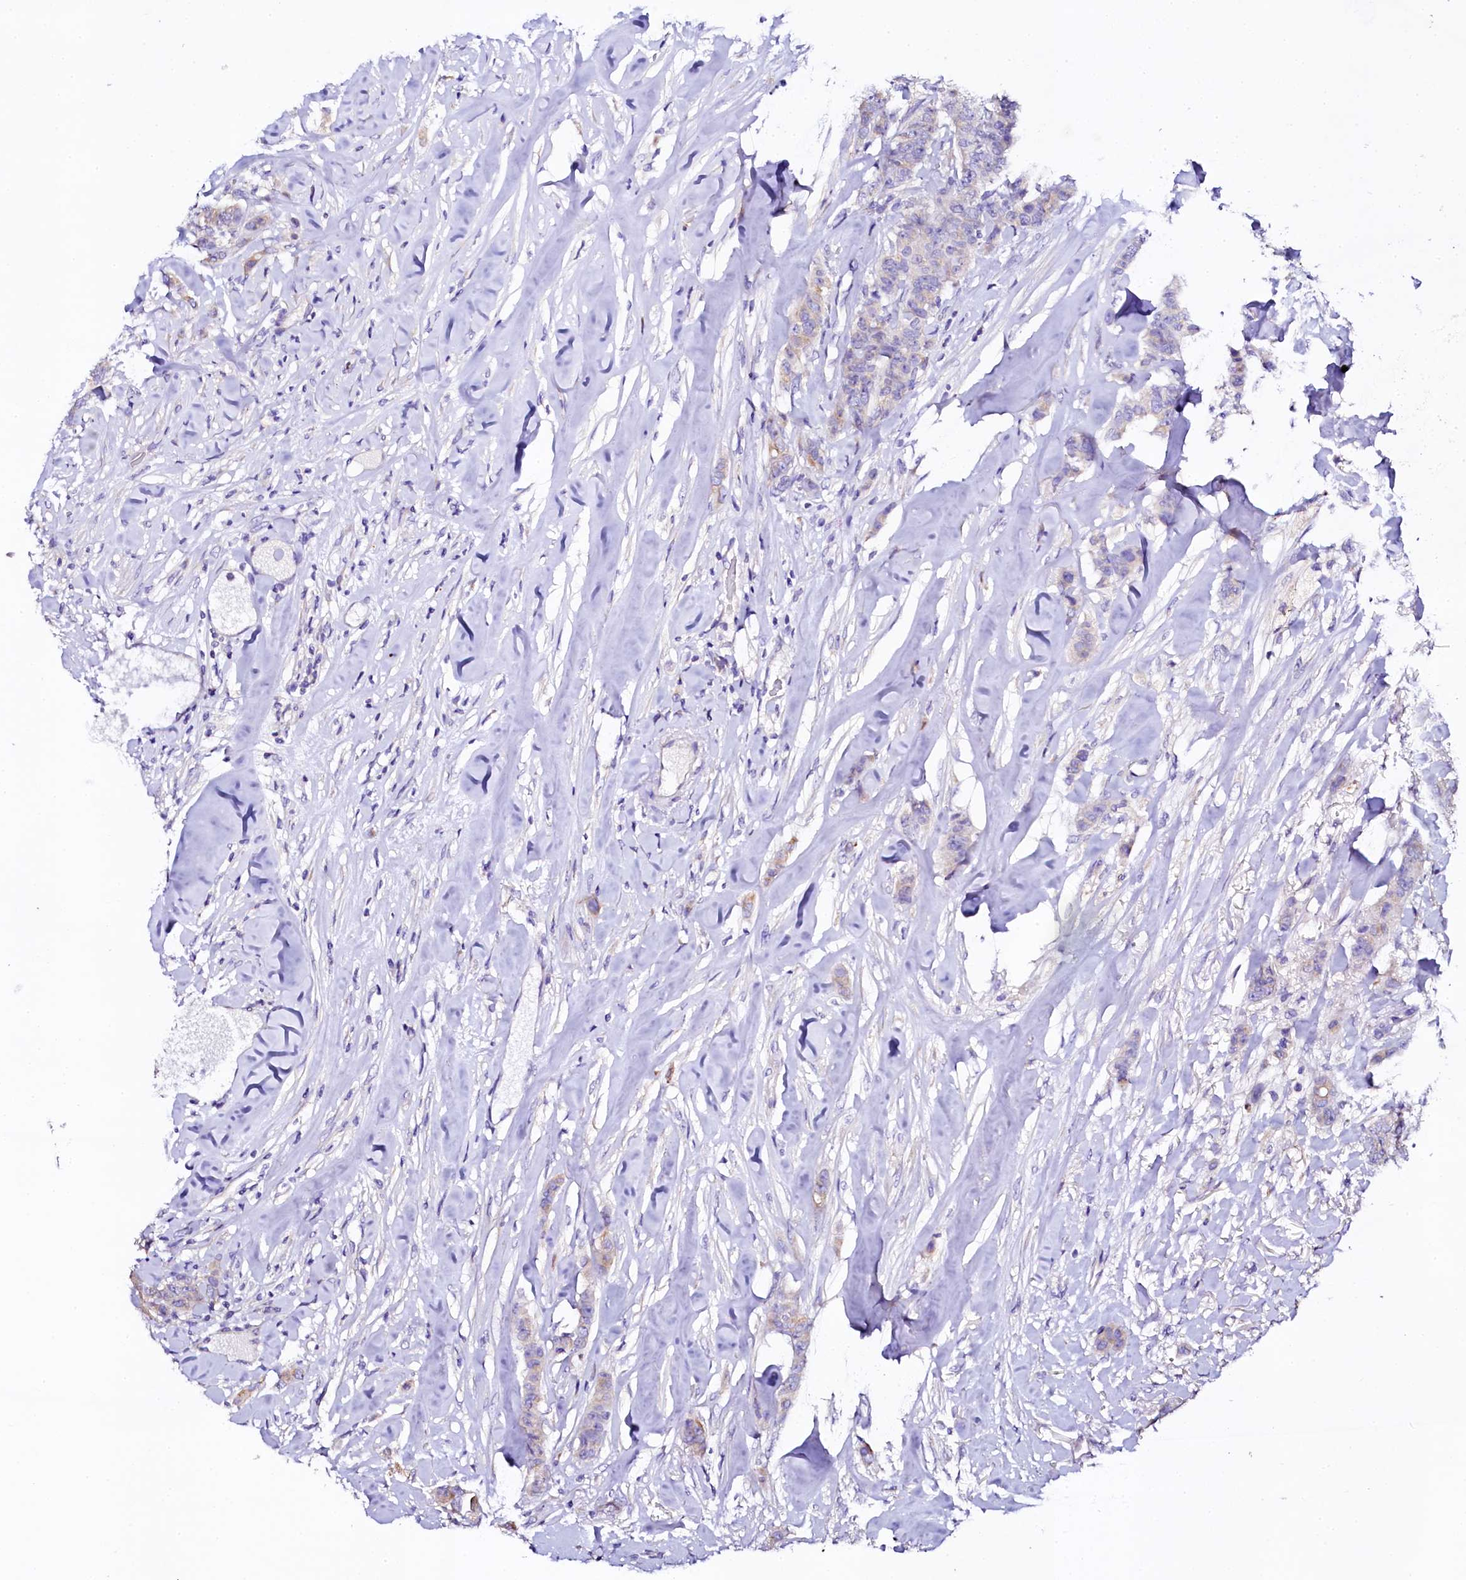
{"staining": {"intensity": "negative", "quantity": "none", "location": "none"}, "tissue": "breast cancer", "cell_type": "Tumor cells", "image_type": "cancer", "snomed": [{"axis": "morphology", "description": "Duct carcinoma"}, {"axis": "topography", "description": "Breast"}], "caption": "Tumor cells are negative for brown protein staining in breast infiltrating ductal carcinoma.", "gene": "NAA16", "patient": {"sex": "female", "age": 40}}